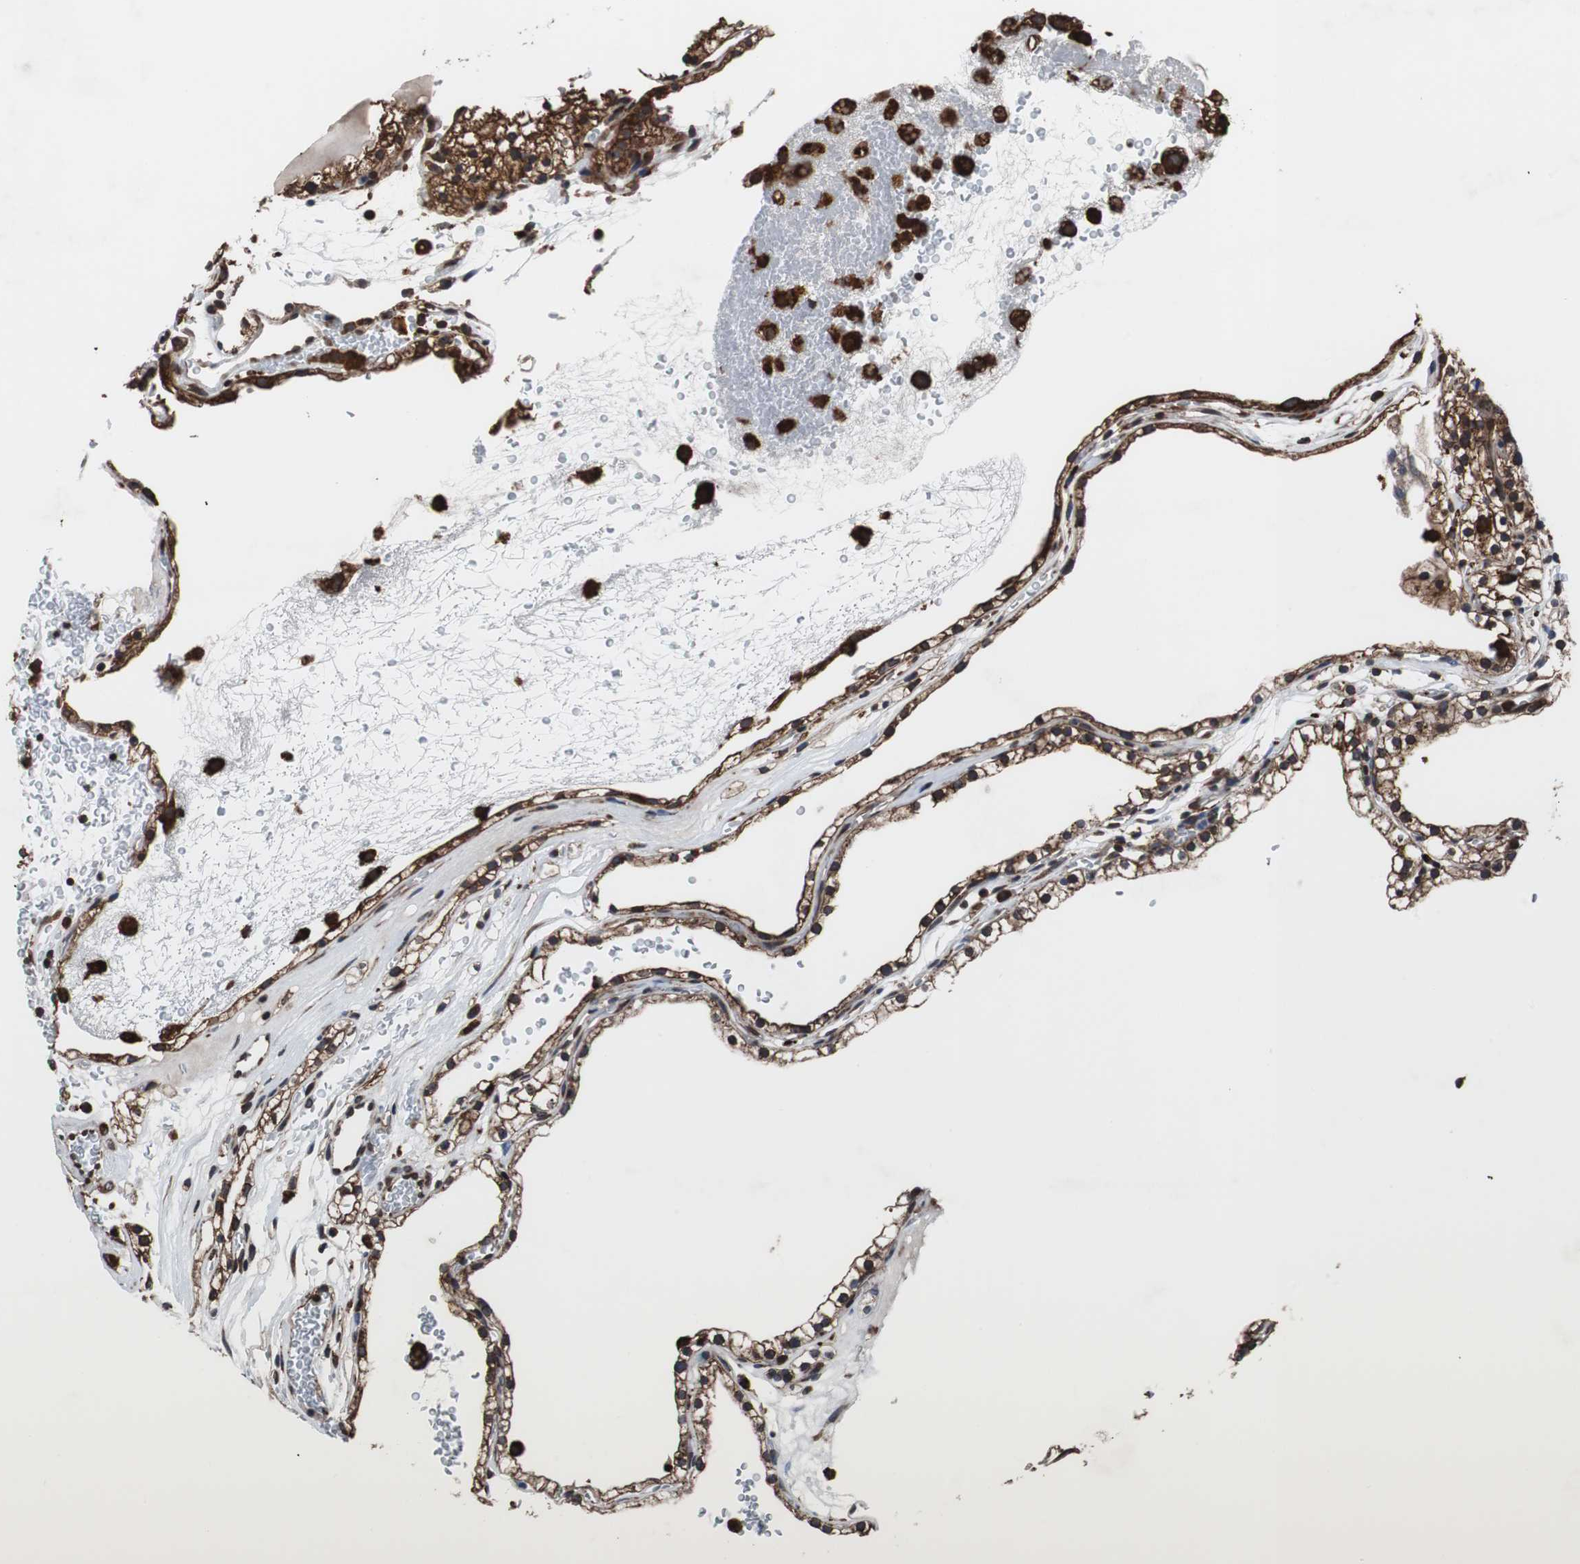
{"staining": {"intensity": "strong", "quantity": ">75%", "location": "cytoplasmic/membranous,nuclear"}, "tissue": "renal cancer", "cell_type": "Tumor cells", "image_type": "cancer", "snomed": [{"axis": "morphology", "description": "Adenocarcinoma, NOS"}, {"axis": "topography", "description": "Kidney"}], "caption": "IHC (DAB) staining of renal adenocarcinoma displays strong cytoplasmic/membranous and nuclear protein expression in about >75% of tumor cells. (DAB = brown stain, brightfield microscopy at high magnification).", "gene": "USP10", "patient": {"sex": "female", "age": 41}}